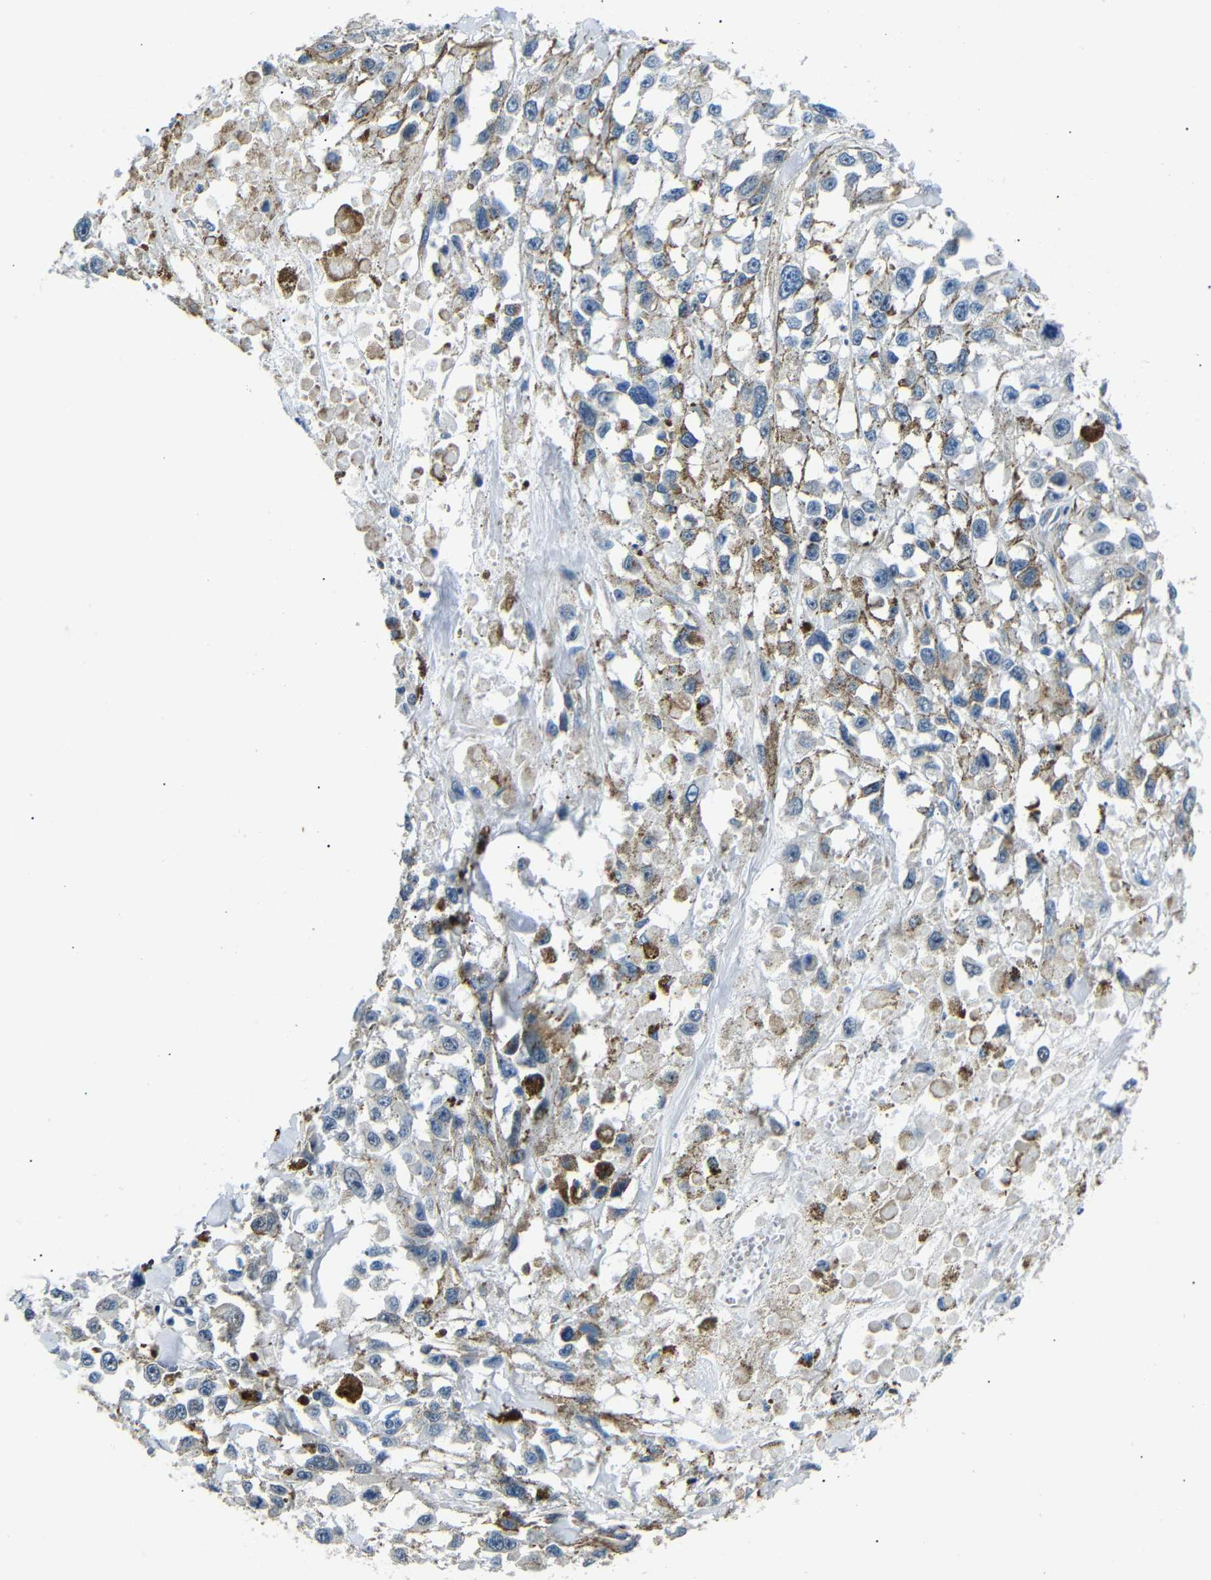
{"staining": {"intensity": "weak", "quantity": "<25%", "location": "cytoplasmic/membranous"}, "tissue": "melanoma", "cell_type": "Tumor cells", "image_type": "cancer", "snomed": [{"axis": "morphology", "description": "Malignant melanoma, Metastatic site"}, {"axis": "topography", "description": "Lymph node"}], "caption": "Protein analysis of malignant melanoma (metastatic site) displays no significant staining in tumor cells.", "gene": "TAFA1", "patient": {"sex": "male", "age": 59}}